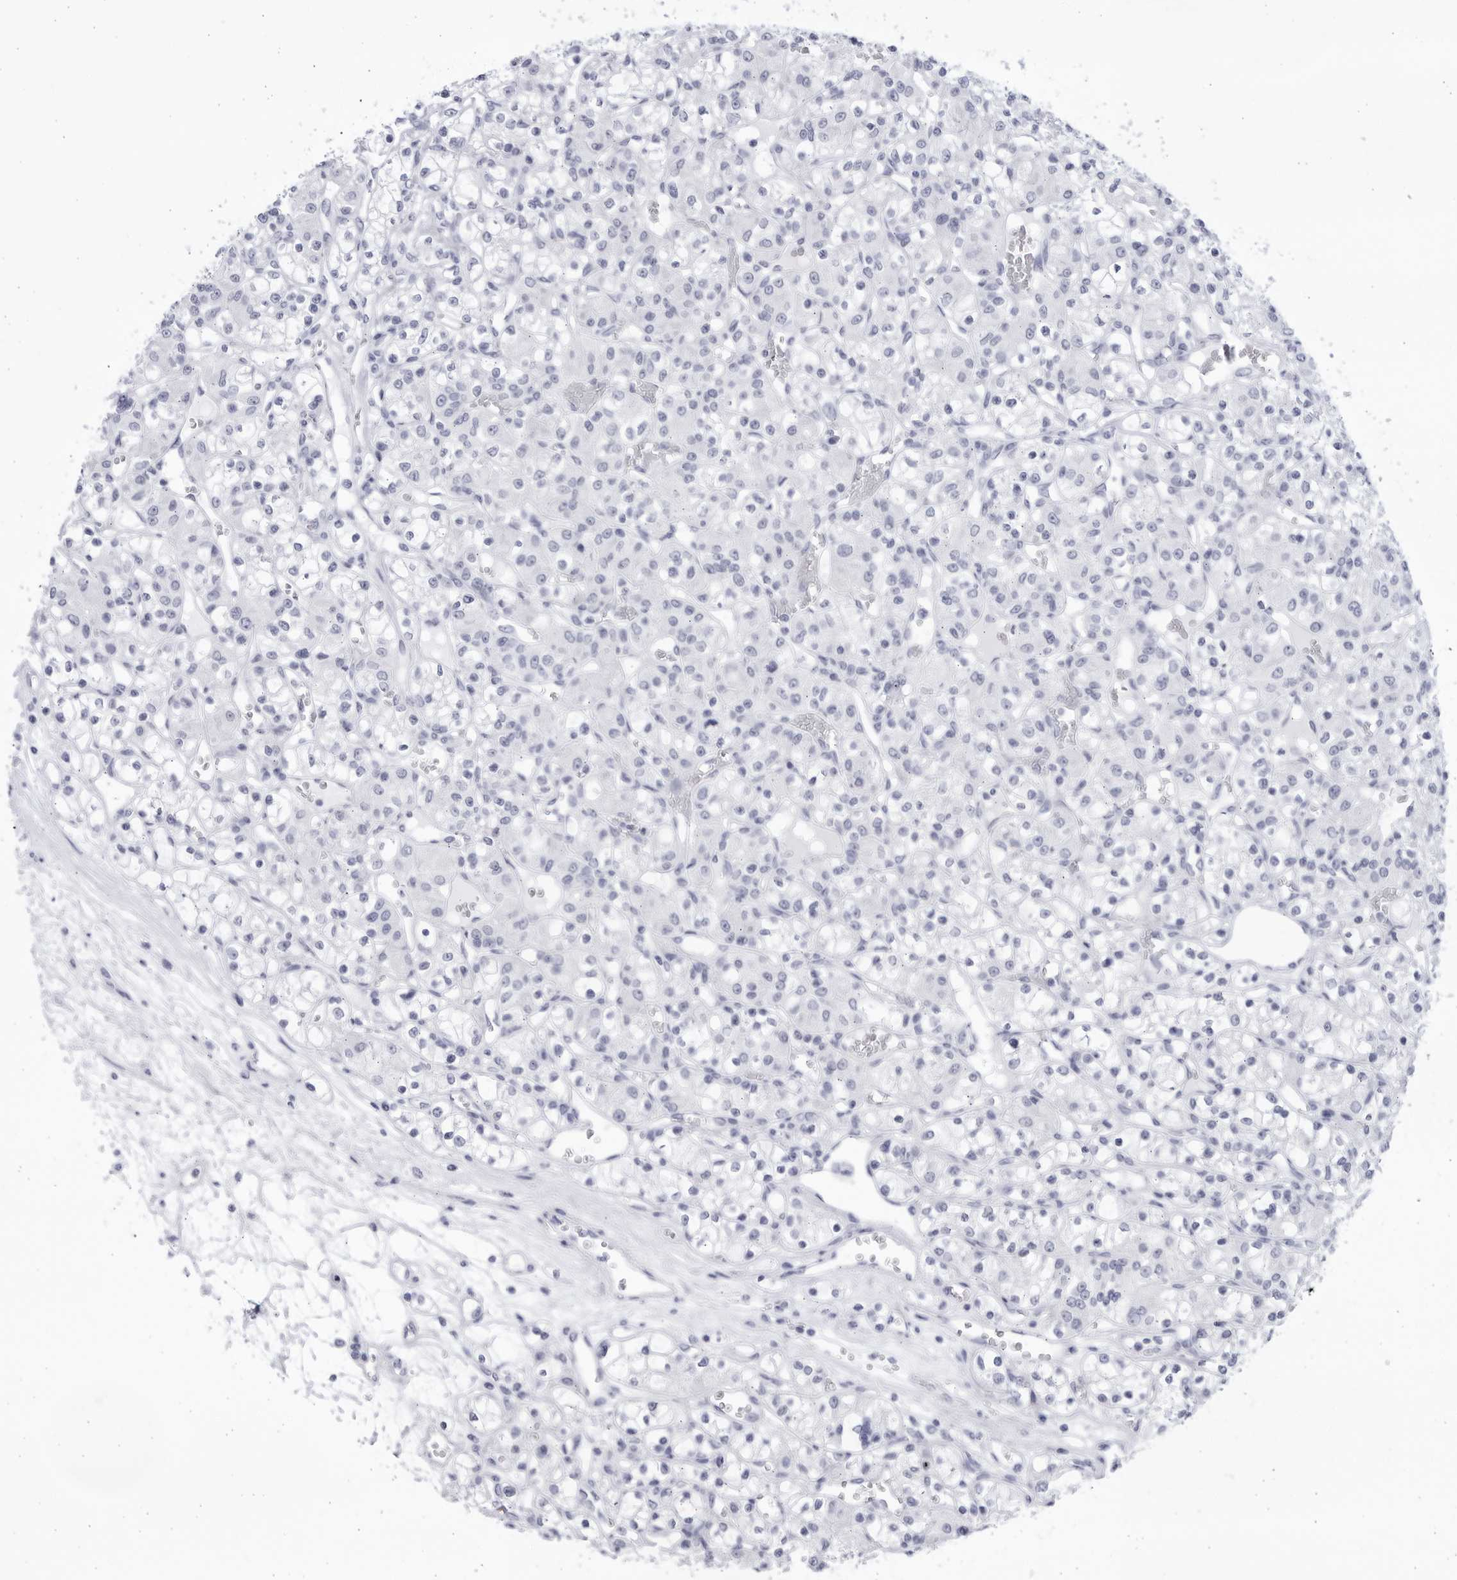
{"staining": {"intensity": "negative", "quantity": "none", "location": "none"}, "tissue": "renal cancer", "cell_type": "Tumor cells", "image_type": "cancer", "snomed": [{"axis": "morphology", "description": "Adenocarcinoma, NOS"}, {"axis": "topography", "description": "Kidney"}], "caption": "This is a micrograph of immunohistochemistry staining of renal cancer (adenocarcinoma), which shows no expression in tumor cells. (DAB (3,3'-diaminobenzidine) immunohistochemistry (IHC) visualized using brightfield microscopy, high magnification).", "gene": "CCDC181", "patient": {"sex": "female", "age": 59}}